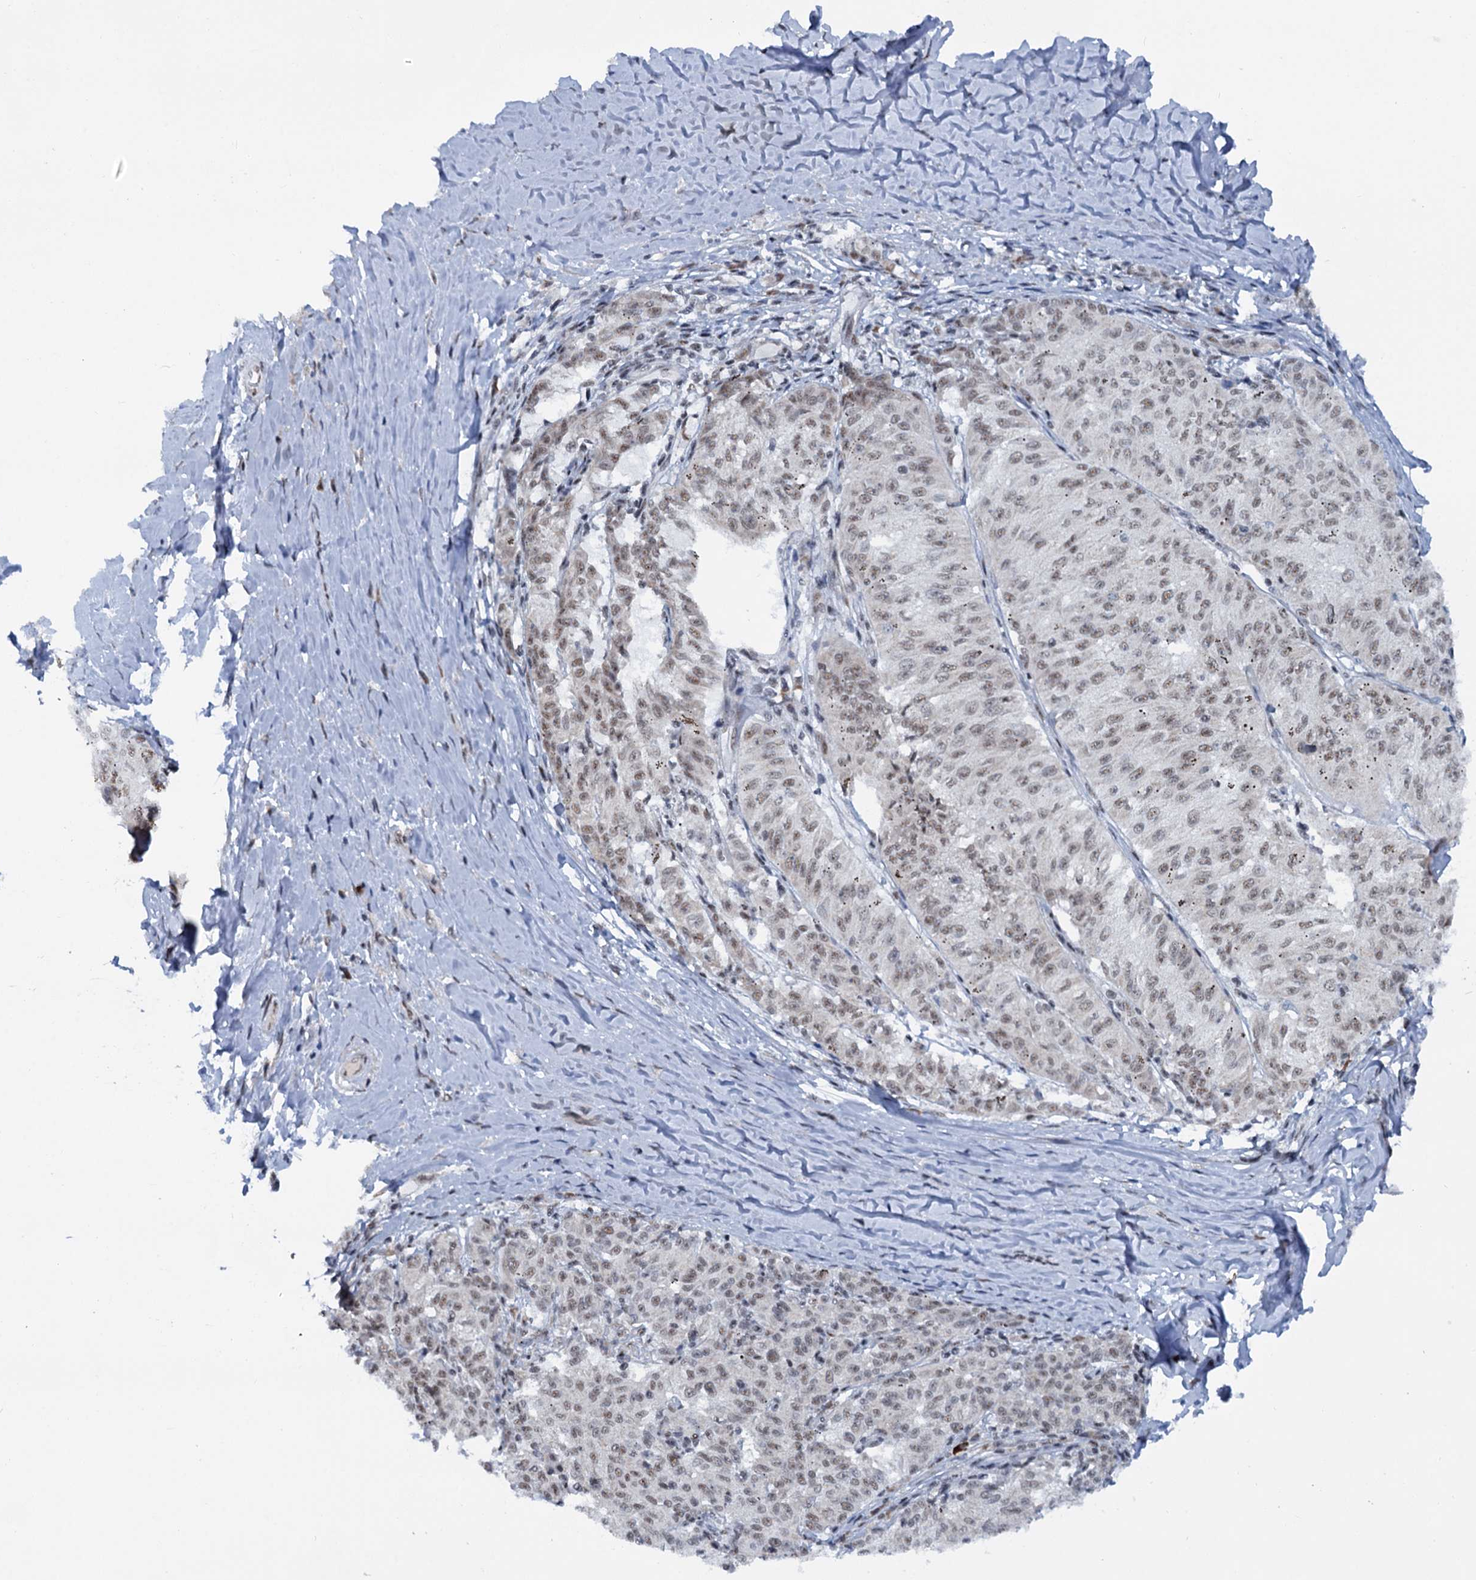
{"staining": {"intensity": "weak", "quantity": ">75%", "location": "nuclear"}, "tissue": "melanoma", "cell_type": "Tumor cells", "image_type": "cancer", "snomed": [{"axis": "morphology", "description": "Malignant melanoma, NOS"}, {"axis": "topography", "description": "Skin"}], "caption": "Melanoma tissue reveals weak nuclear staining in about >75% of tumor cells, visualized by immunohistochemistry.", "gene": "SREK1", "patient": {"sex": "female", "age": 72}}